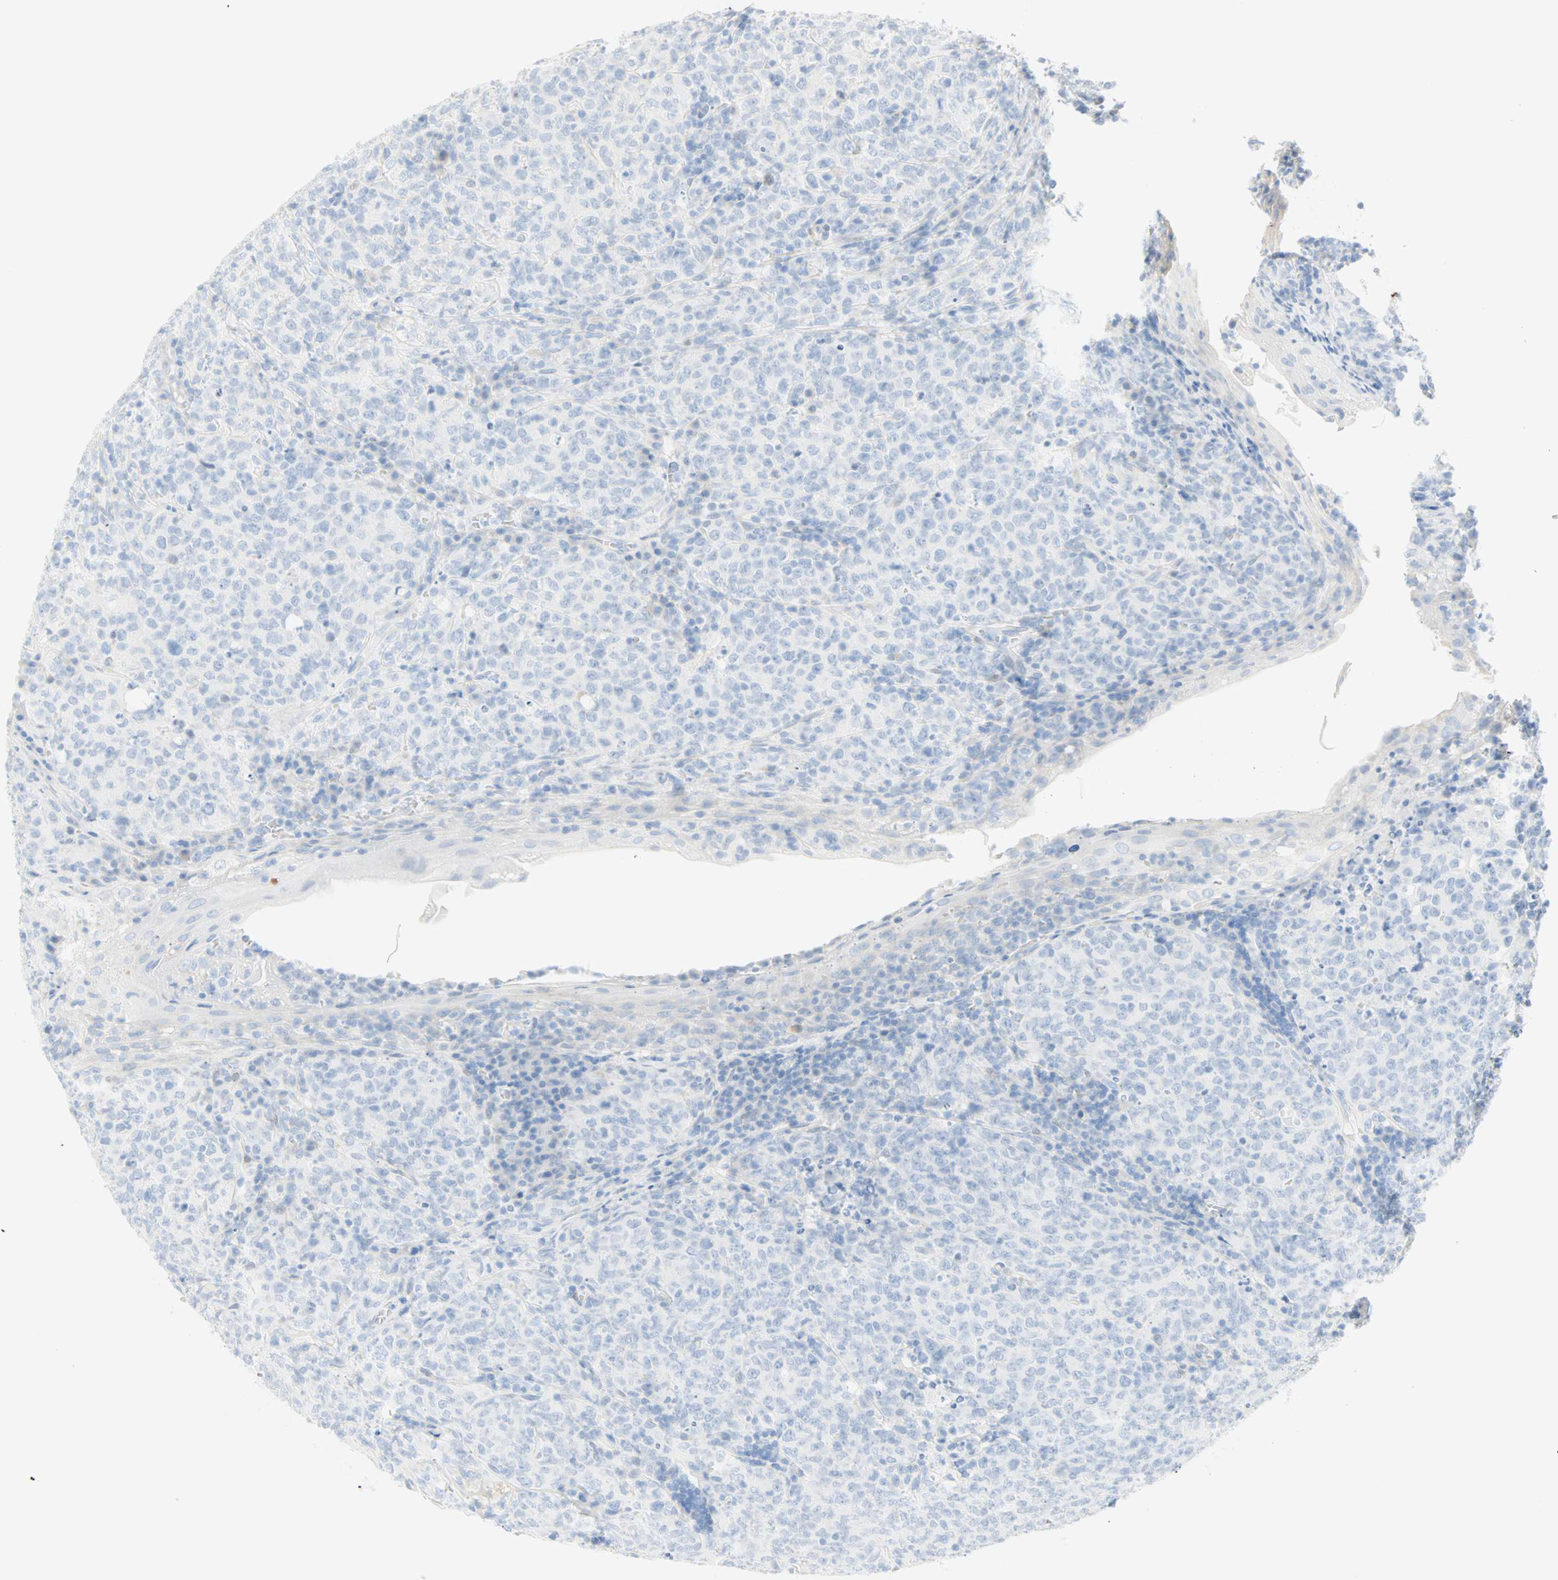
{"staining": {"intensity": "negative", "quantity": "none", "location": "none"}, "tissue": "lymphoma", "cell_type": "Tumor cells", "image_type": "cancer", "snomed": [{"axis": "morphology", "description": "Malignant lymphoma, non-Hodgkin's type, High grade"}, {"axis": "topography", "description": "Tonsil"}], "caption": "The IHC histopathology image has no significant expression in tumor cells of malignant lymphoma, non-Hodgkin's type (high-grade) tissue.", "gene": "SELENBP1", "patient": {"sex": "female", "age": 36}}